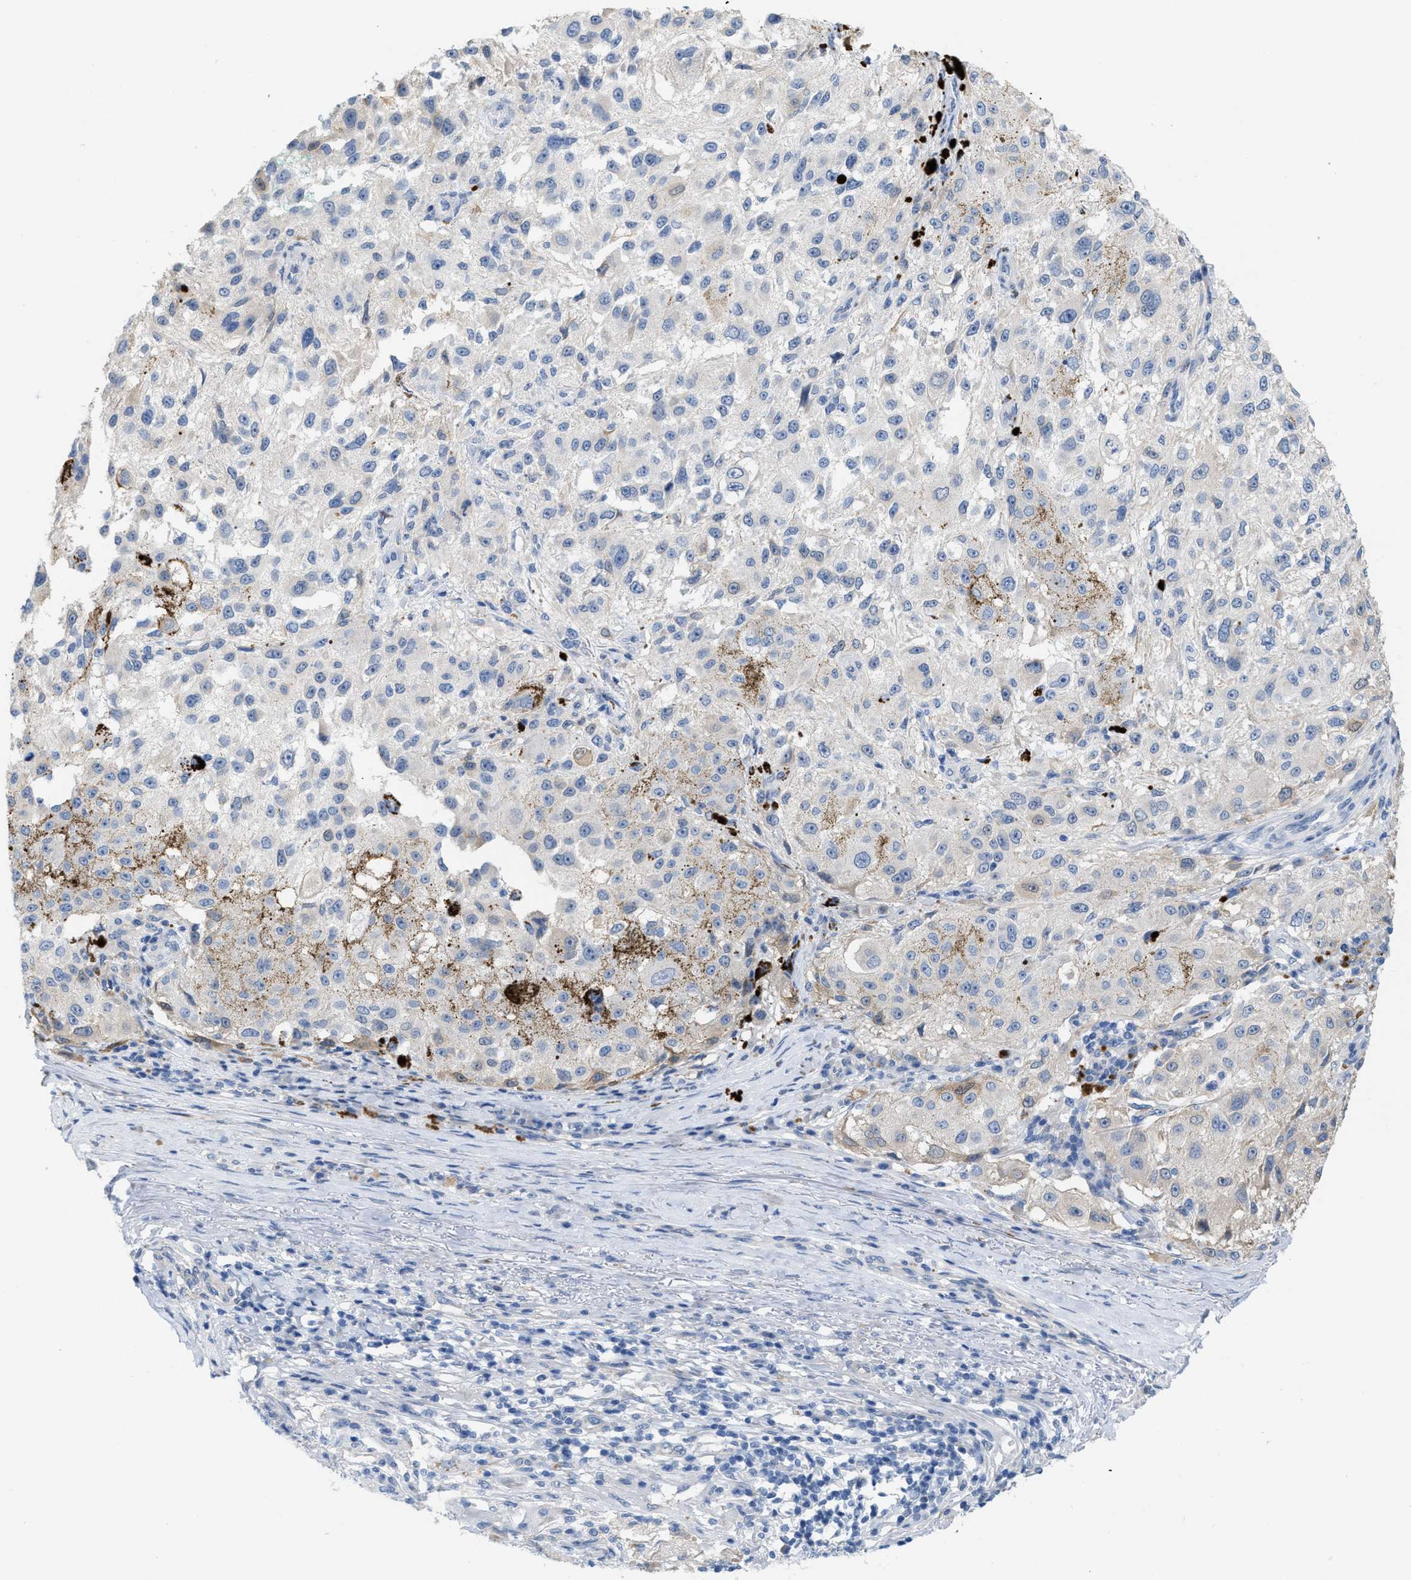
{"staining": {"intensity": "negative", "quantity": "none", "location": "none"}, "tissue": "melanoma", "cell_type": "Tumor cells", "image_type": "cancer", "snomed": [{"axis": "morphology", "description": "Necrosis, NOS"}, {"axis": "morphology", "description": "Malignant melanoma, NOS"}, {"axis": "topography", "description": "Skin"}], "caption": "Tumor cells show no significant positivity in melanoma.", "gene": "CPA2", "patient": {"sex": "female", "age": 87}}